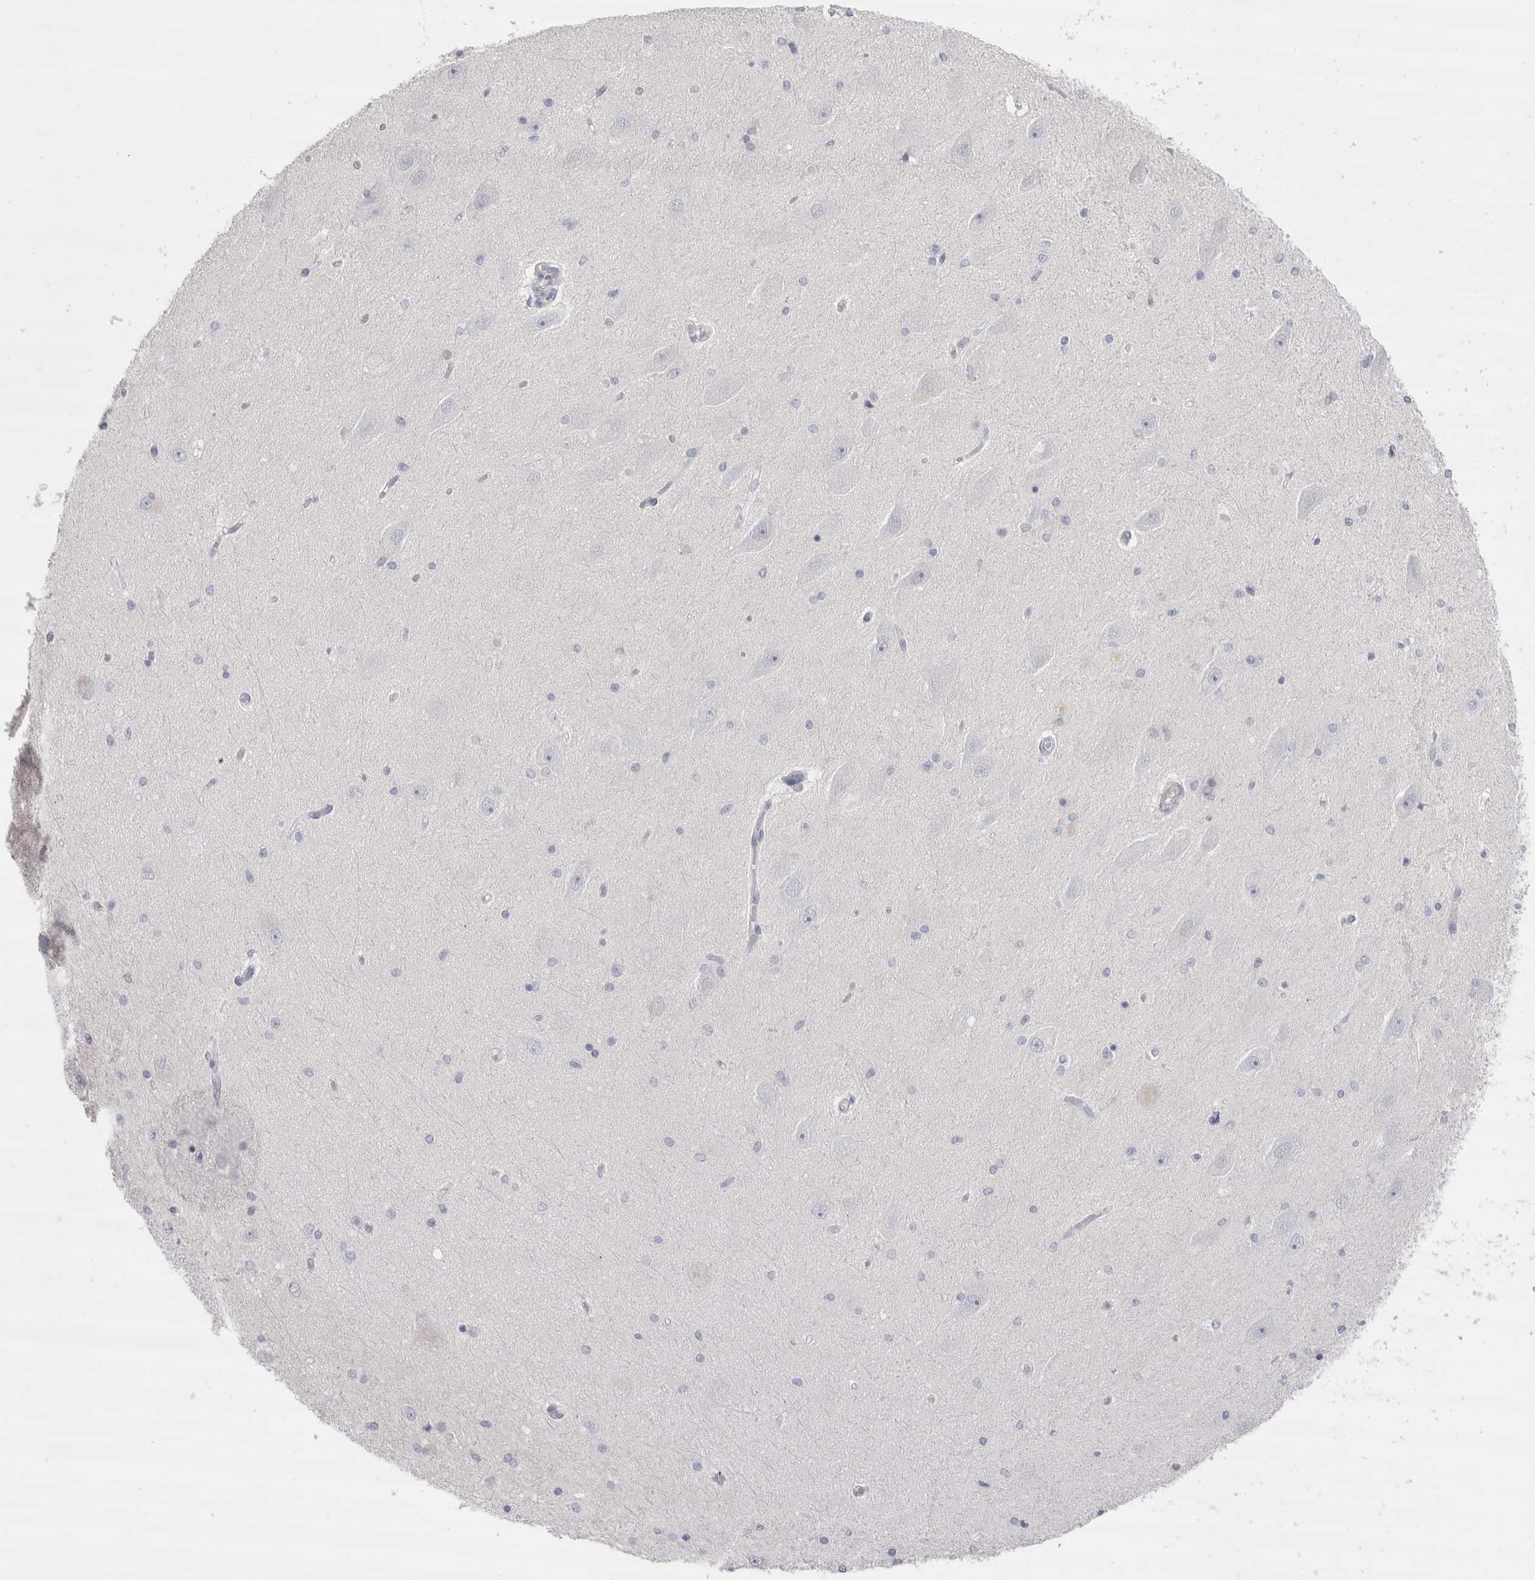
{"staining": {"intensity": "negative", "quantity": "none", "location": "none"}, "tissue": "hippocampus", "cell_type": "Glial cells", "image_type": "normal", "snomed": [{"axis": "morphology", "description": "Normal tissue, NOS"}, {"axis": "topography", "description": "Hippocampus"}], "caption": "DAB (3,3'-diaminobenzidine) immunohistochemical staining of unremarkable hippocampus displays no significant staining in glial cells.", "gene": "CDH17", "patient": {"sex": "female", "age": 54}}